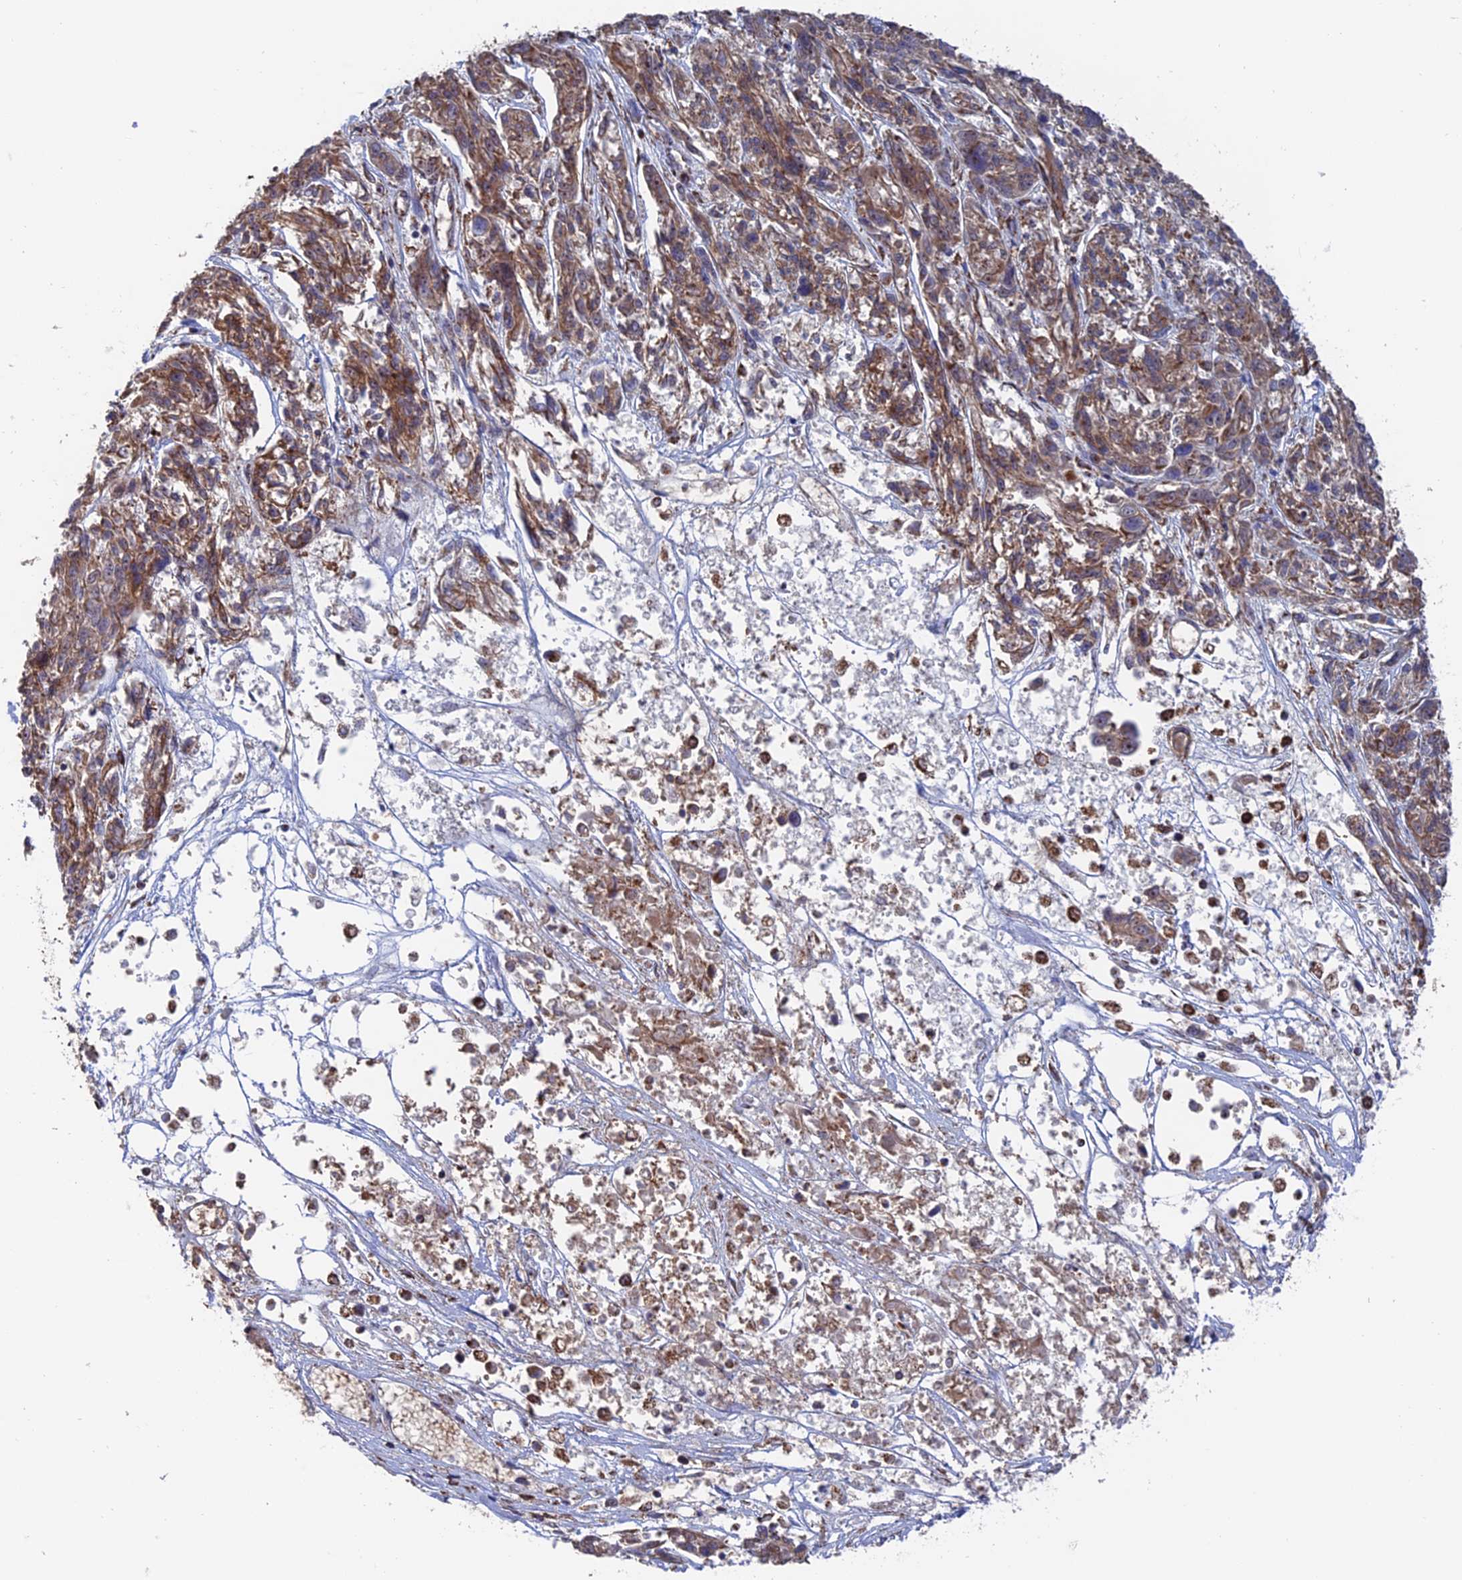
{"staining": {"intensity": "moderate", "quantity": ">75%", "location": "cytoplasmic/membranous"}, "tissue": "melanoma", "cell_type": "Tumor cells", "image_type": "cancer", "snomed": [{"axis": "morphology", "description": "Malignant melanoma, NOS"}, {"axis": "topography", "description": "Skin"}], "caption": "Immunohistochemical staining of malignant melanoma shows moderate cytoplasmic/membranous protein staining in about >75% of tumor cells.", "gene": "DTYMK", "patient": {"sex": "male", "age": 53}}